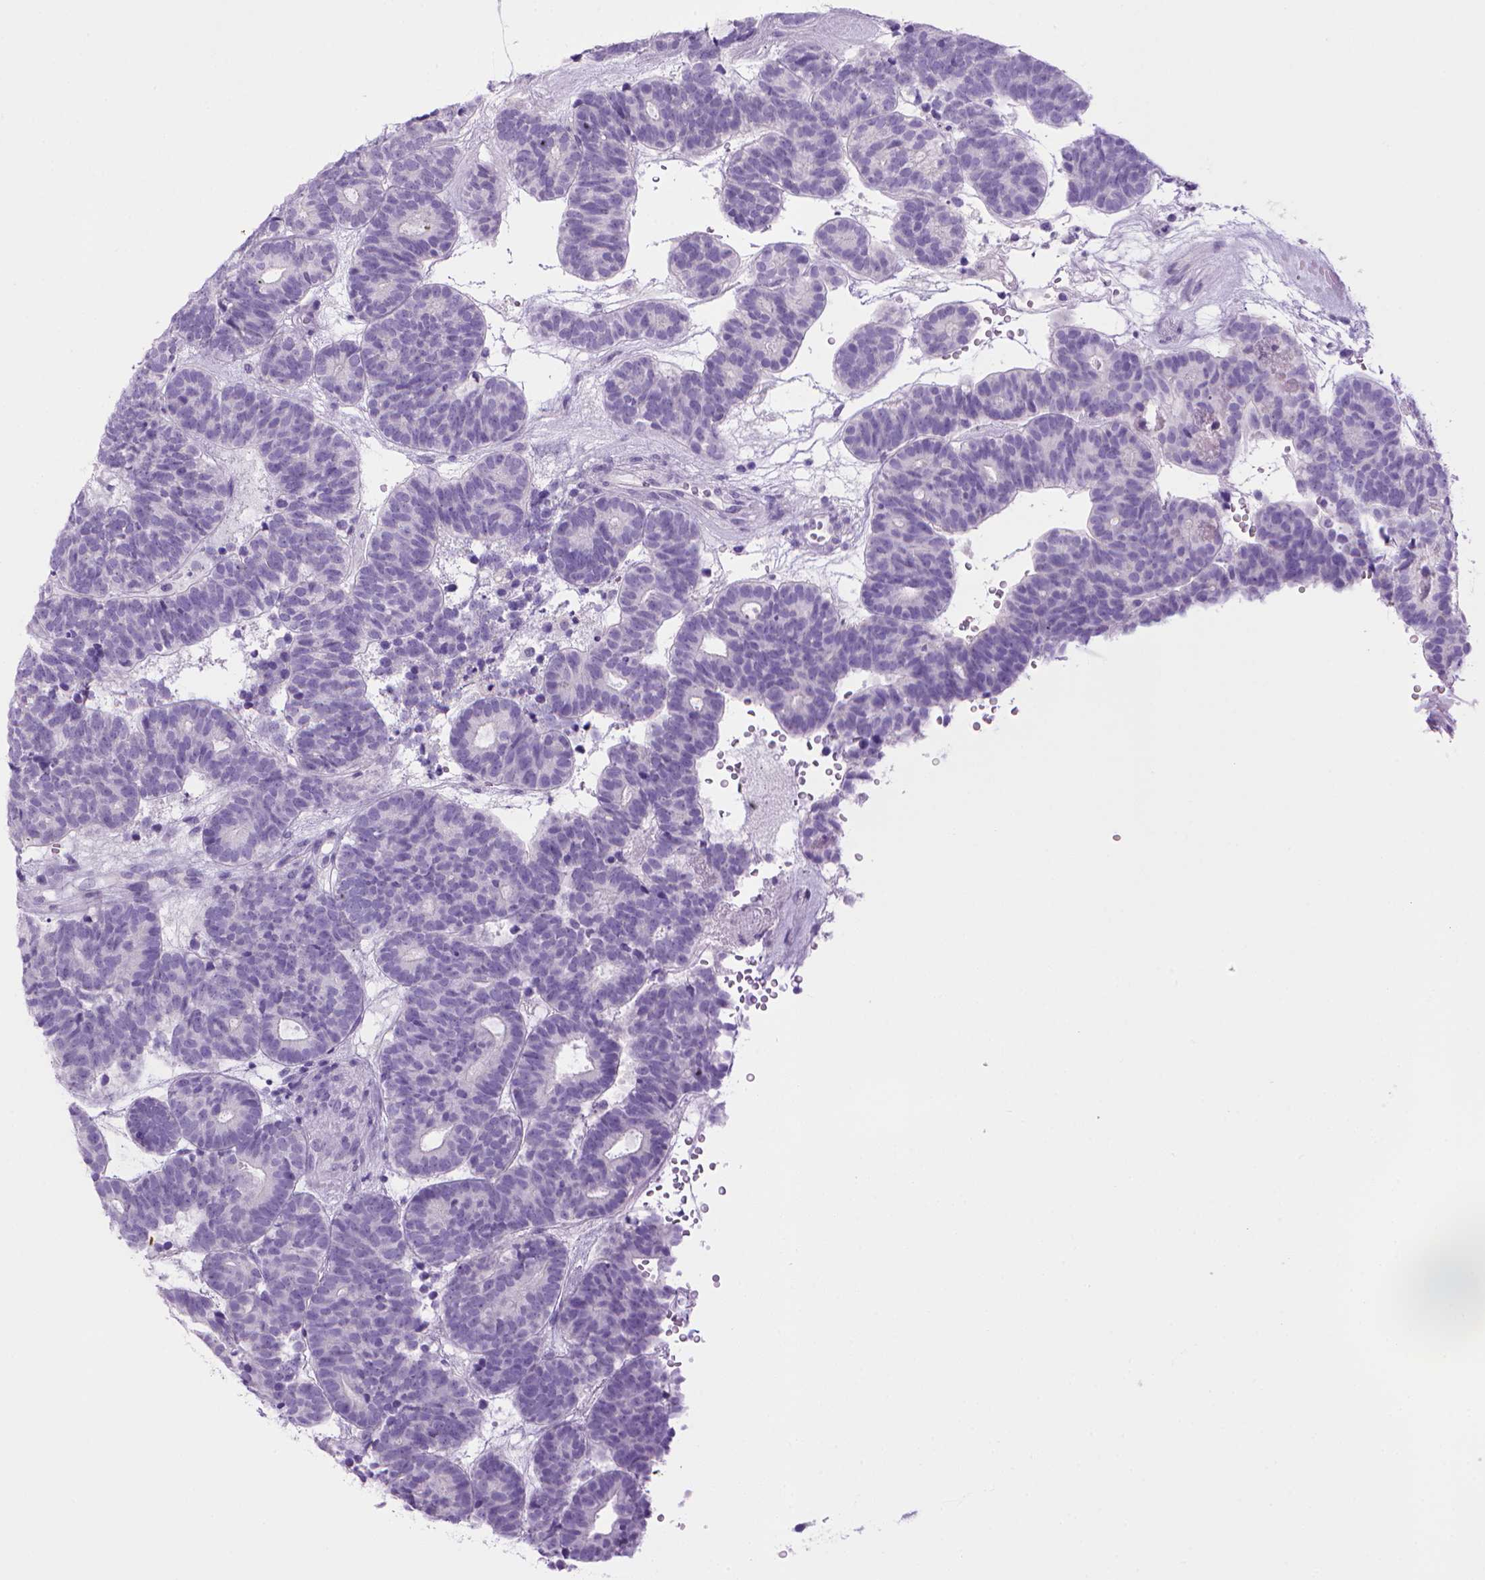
{"staining": {"intensity": "negative", "quantity": "none", "location": "none"}, "tissue": "head and neck cancer", "cell_type": "Tumor cells", "image_type": "cancer", "snomed": [{"axis": "morphology", "description": "Adenocarcinoma, NOS"}, {"axis": "topography", "description": "Head-Neck"}], "caption": "Human head and neck adenocarcinoma stained for a protein using immunohistochemistry reveals no staining in tumor cells.", "gene": "SGCG", "patient": {"sex": "female", "age": 81}}